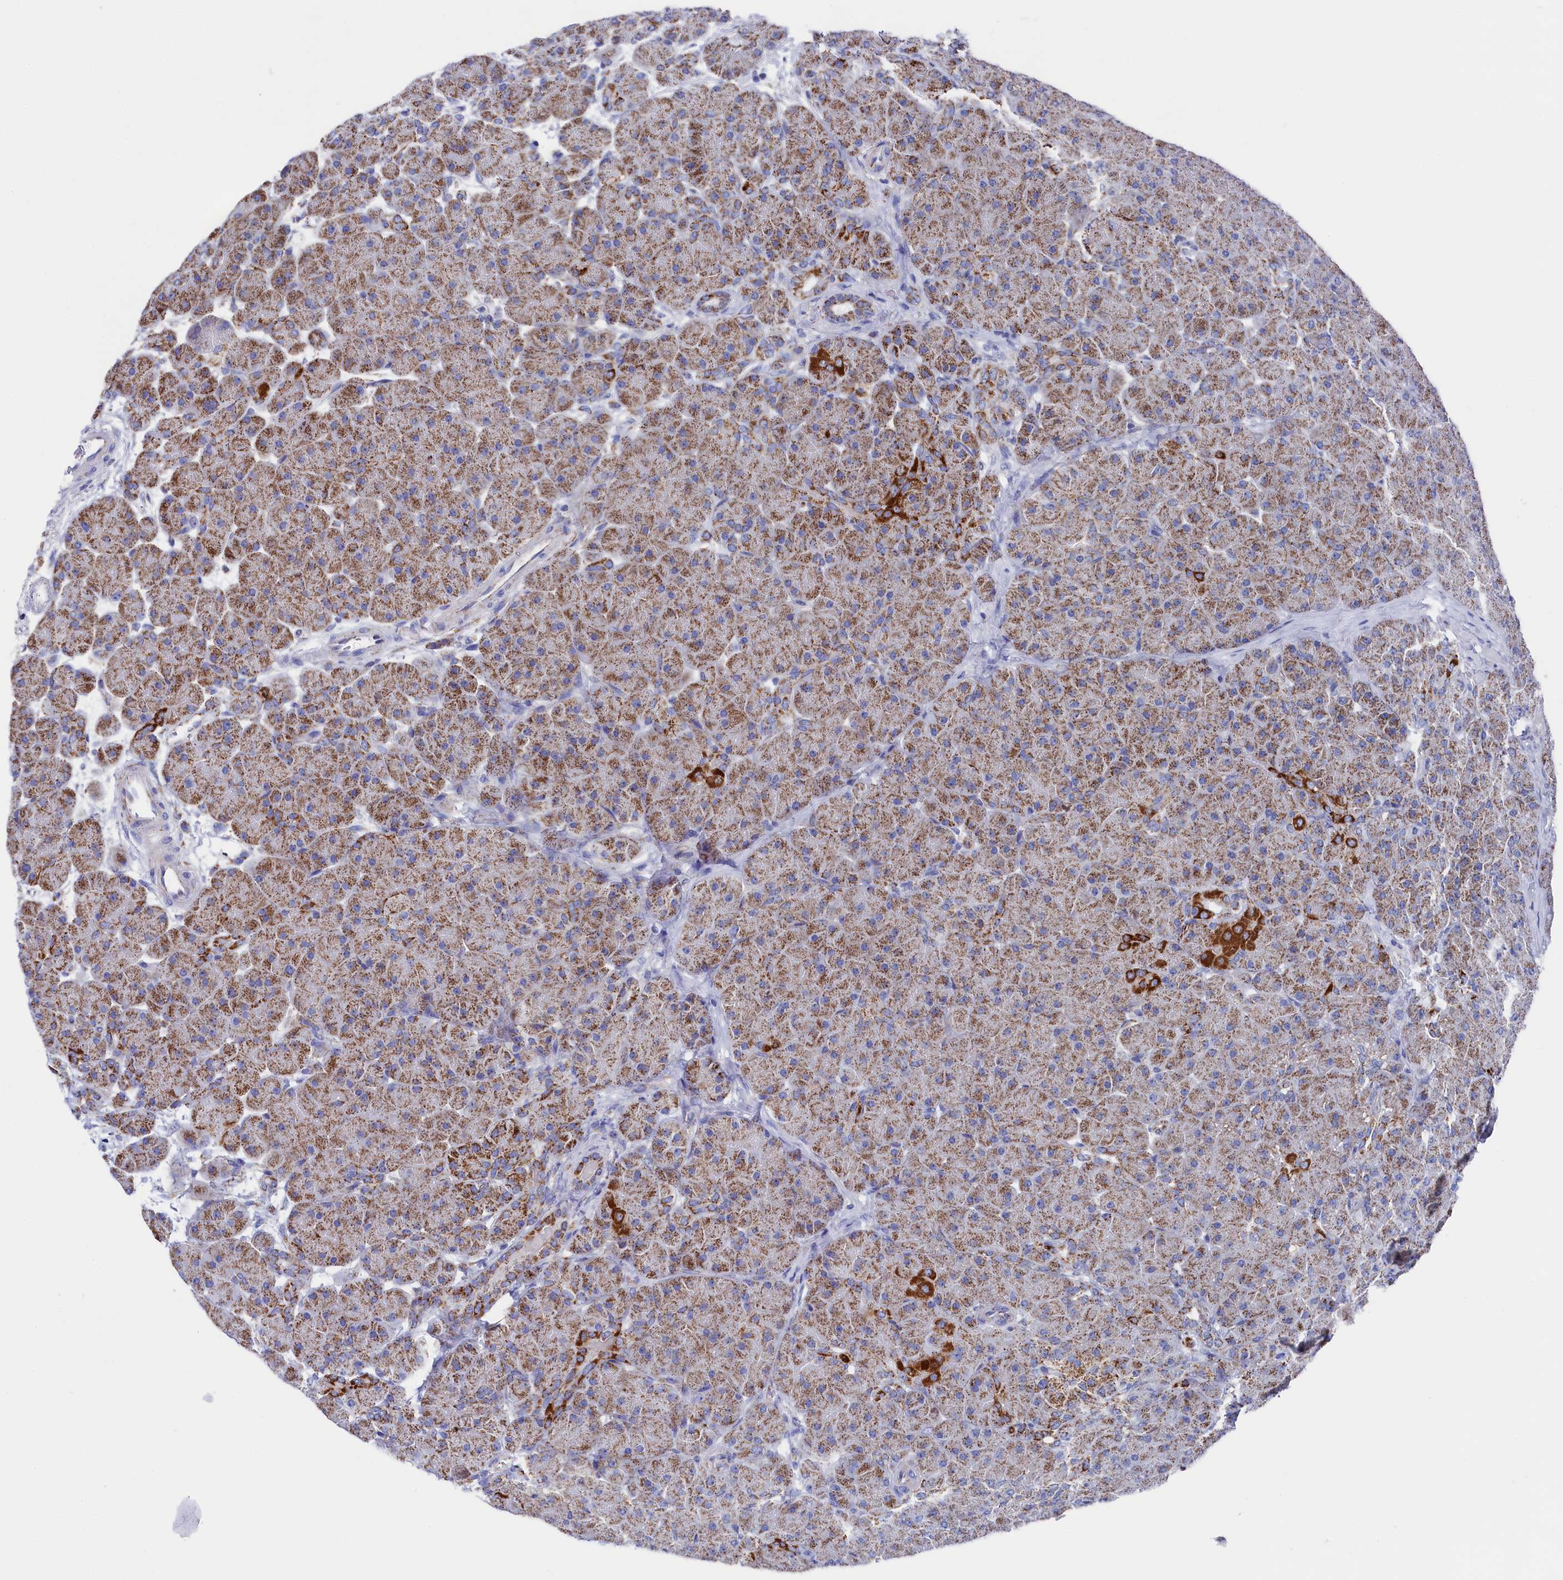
{"staining": {"intensity": "strong", "quantity": ">75%", "location": "cytoplasmic/membranous"}, "tissue": "pancreas", "cell_type": "Exocrine glandular cells", "image_type": "normal", "snomed": [{"axis": "morphology", "description": "Normal tissue, NOS"}, {"axis": "topography", "description": "Pancreas"}], "caption": "An immunohistochemistry (IHC) micrograph of unremarkable tissue is shown. Protein staining in brown highlights strong cytoplasmic/membranous positivity in pancreas within exocrine glandular cells.", "gene": "MMAB", "patient": {"sex": "male", "age": 66}}